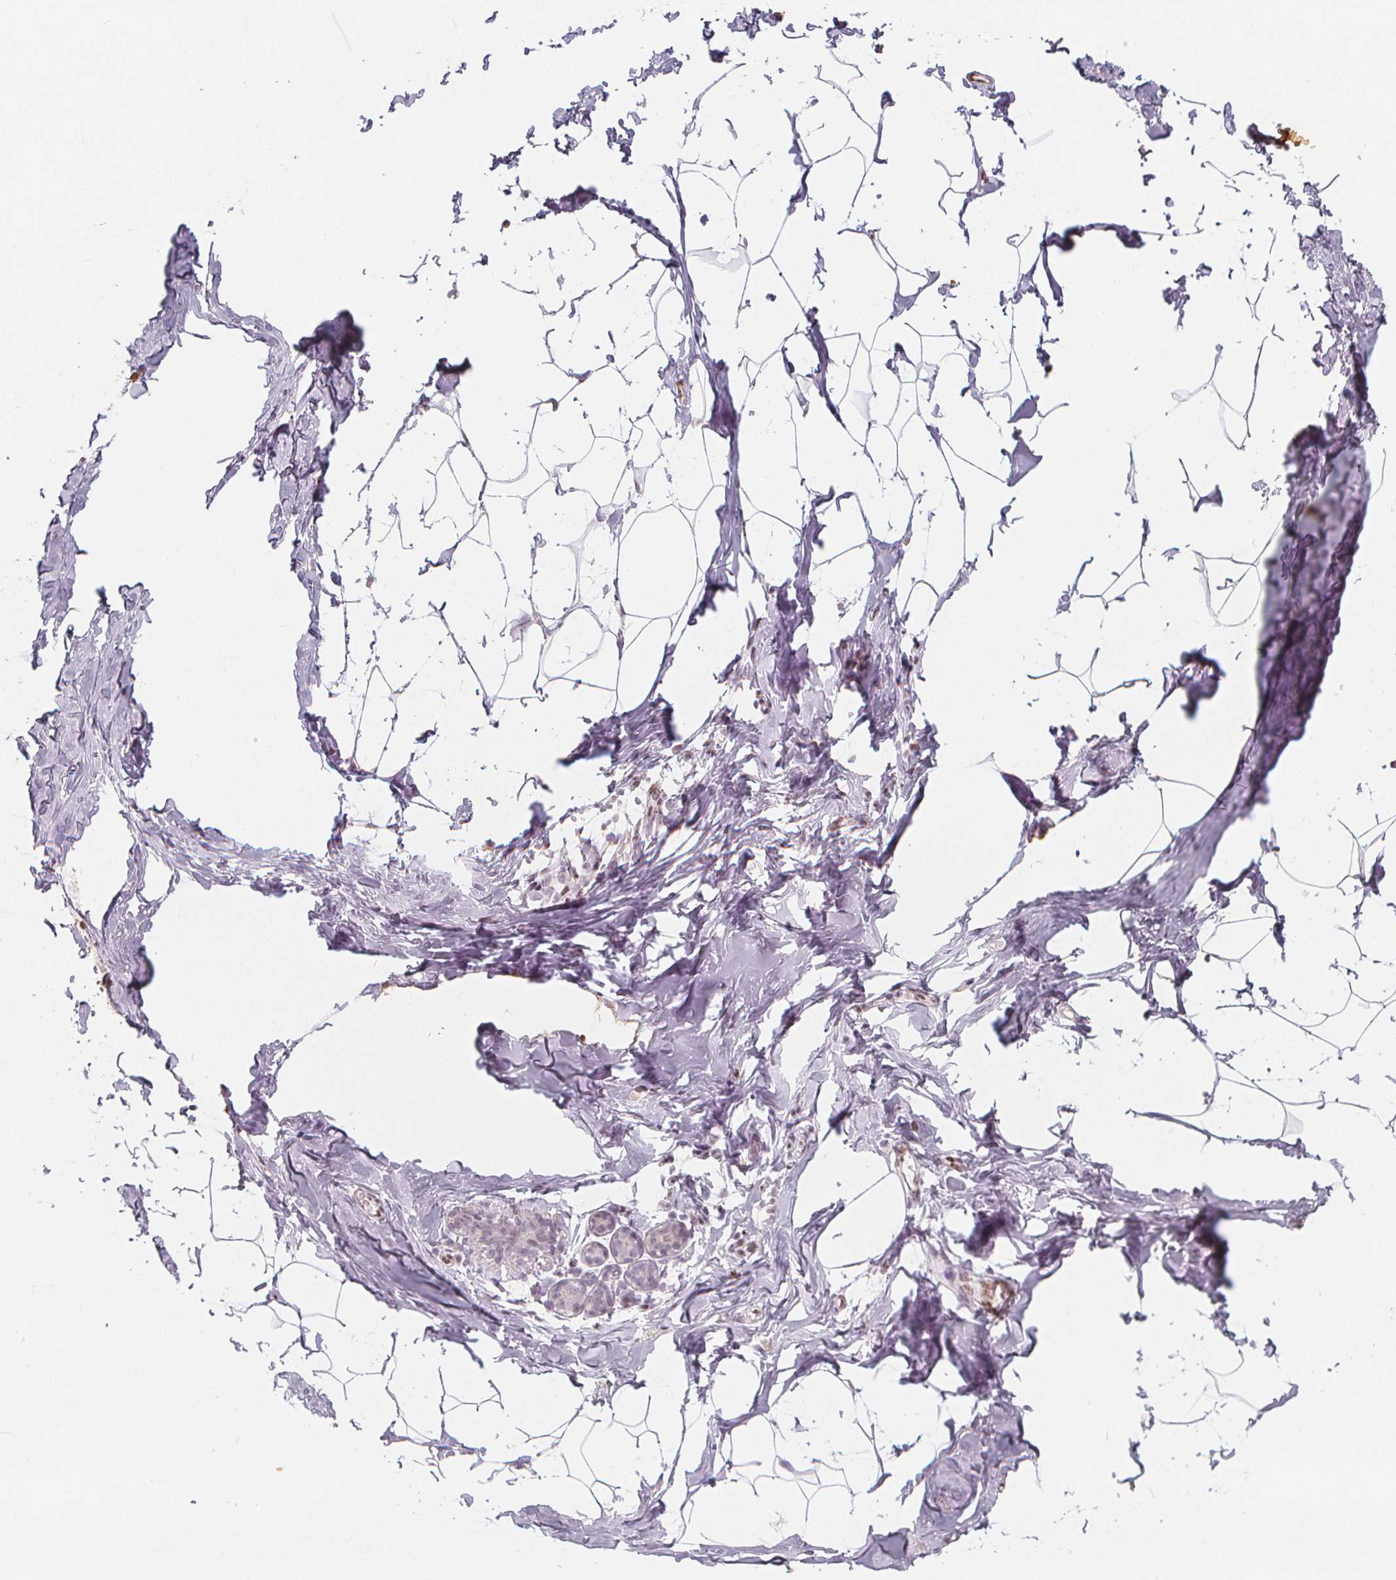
{"staining": {"intensity": "negative", "quantity": "none", "location": "none"}, "tissue": "breast", "cell_type": "Adipocytes", "image_type": "normal", "snomed": [{"axis": "morphology", "description": "Normal tissue, NOS"}, {"axis": "topography", "description": "Breast"}], "caption": "Immunohistochemical staining of unremarkable human breast exhibits no significant expression in adipocytes.", "gene": "DRC3", "patient": {"sex": "female", "age": 32}}